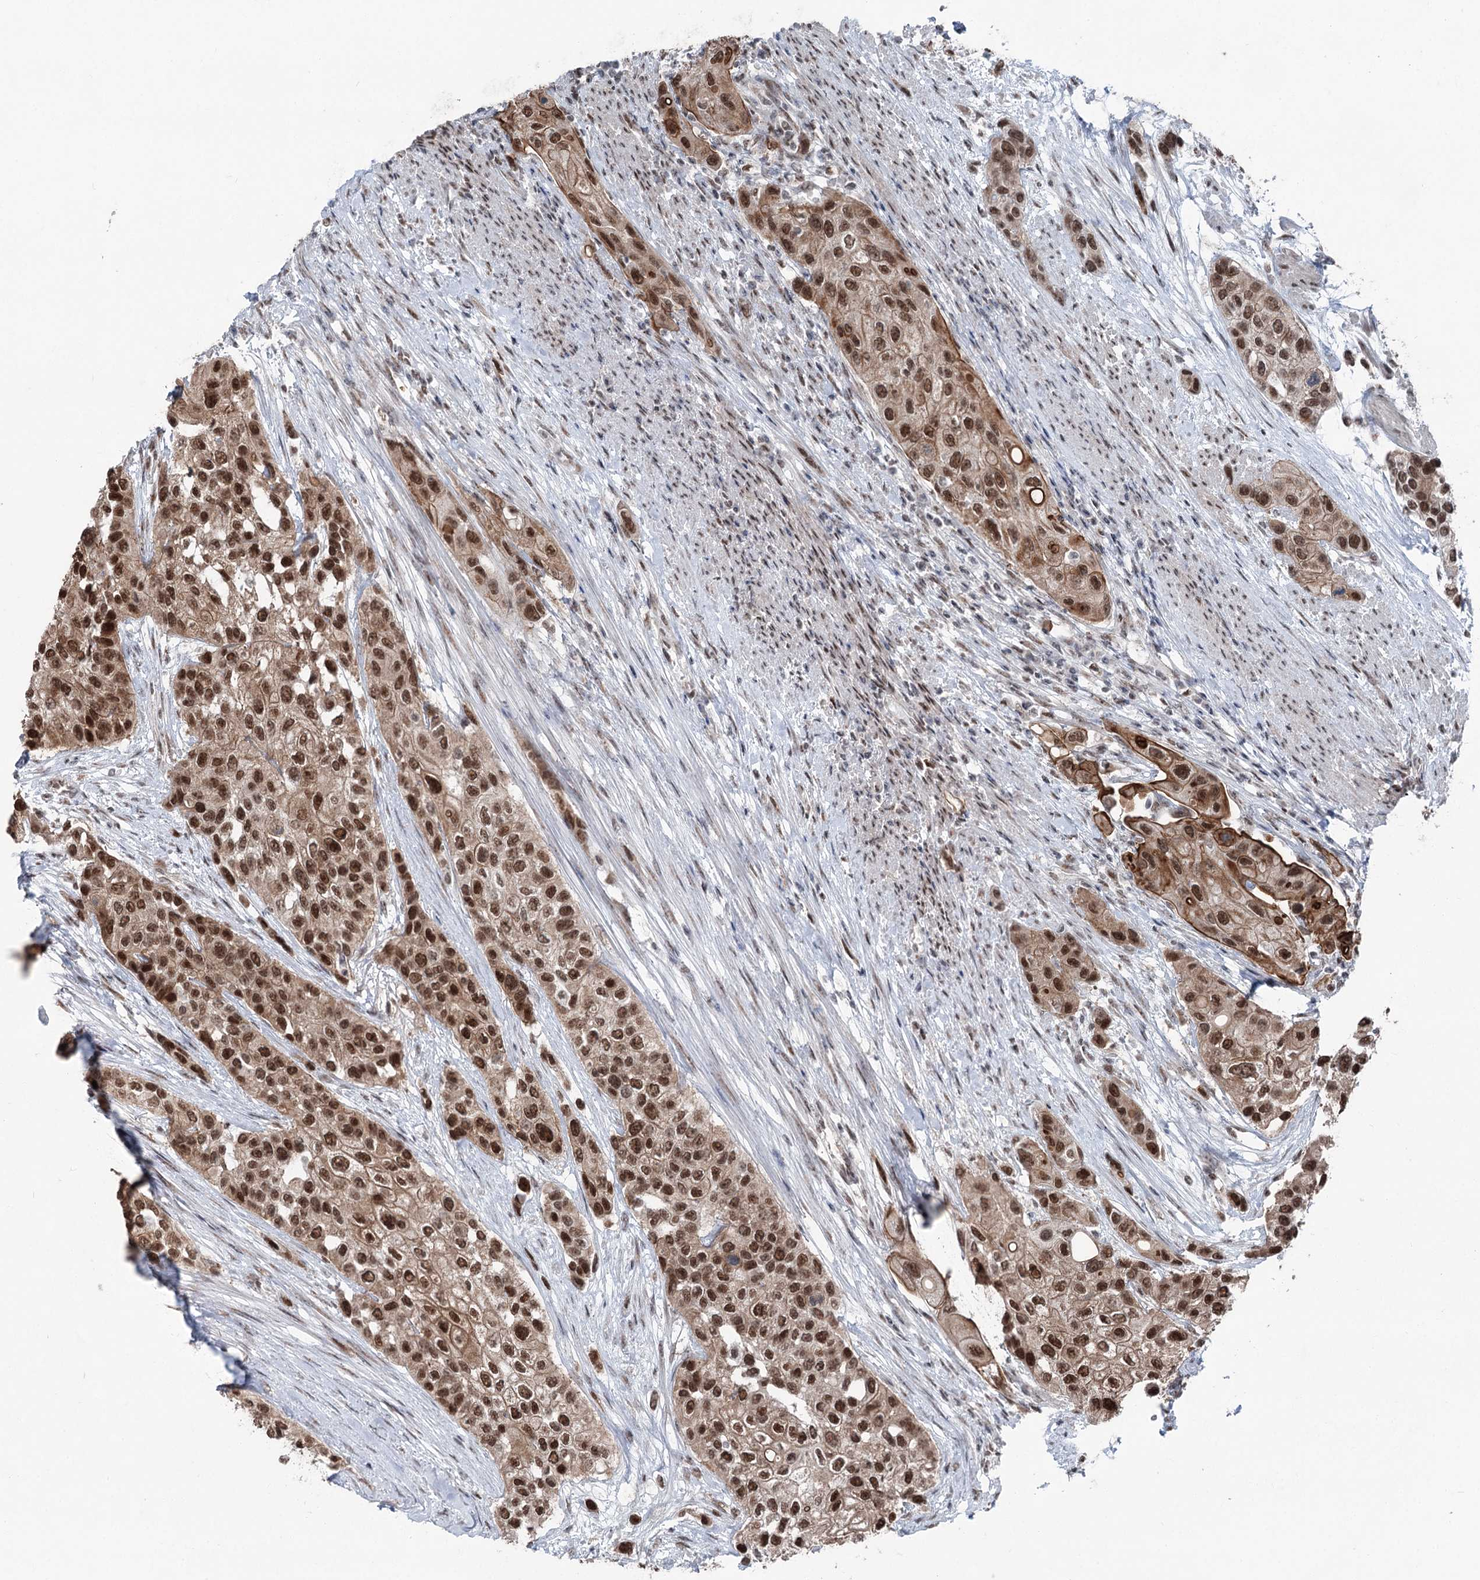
{"staining": {"intensity": "strong", "quantity": ">75%", "location": "cytoplasmic/membranous,nuclear"}, "tissue": "urothelial cancer", "cell_type": "Tumor cells", "image_type": "cancer", "snomed": [{"axis": "morphology", "description": "Normal tissue, NOS"}, {"axis": "morphology", "description": "Urothelial carcinoma, High grade"}, {"axis": "topography", "description": "Vascular tissue"}, {"axis": "topography", "description": "Urinary bladder"}], "caption": "A brown stain highlights strong cytoplasmic/membranous and nuclear positivity of a protein in human urothelial cancer tumor cells.", "gene": "ZCCHC8", "patient": {"sex": "female", "age": 56}}